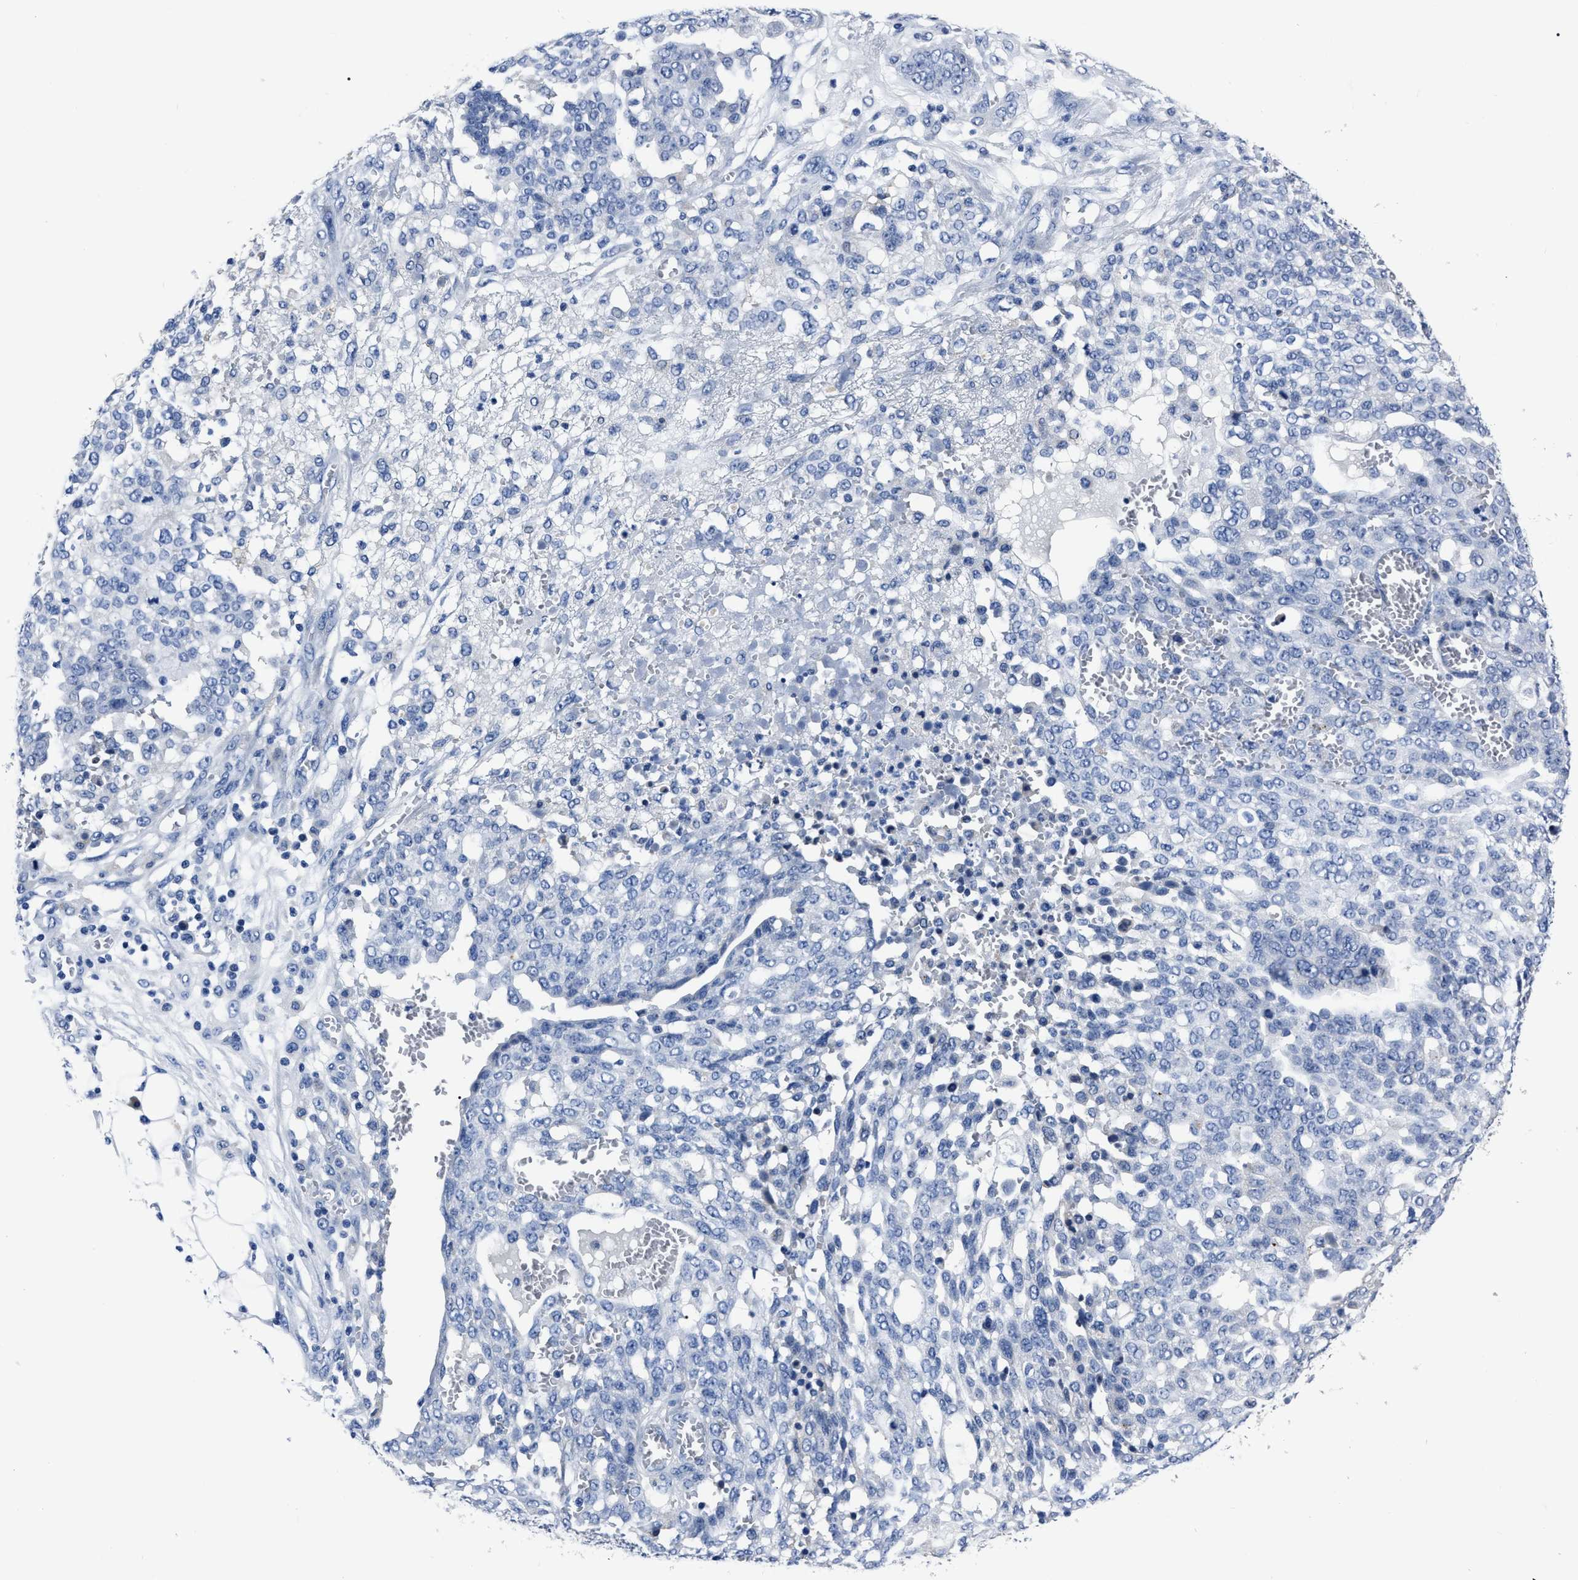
{"staining": {"intensity": "negative", "quantity": "none", "location": "none"}, "tissue": "ovarian cancer", "cell_type": "Tumor cells", "image_type": "cancer", "snomed": [{"axis": "morphology", "description": "Cystadenocarcinoma, serous, NOS"}, {"axis": "topography", "description": "Soft tissue"}, {"axis": "topography", "description": "Ovary"}], "caption": "Immunohistochemistry (IHC) image of human serous cystadenocarcinoma (ovarian) stained for a protein (brown), which displays no positivity in tumor cells.", "gene": "MOV10L1", "patient": {"sex": "female", "age": 57}}